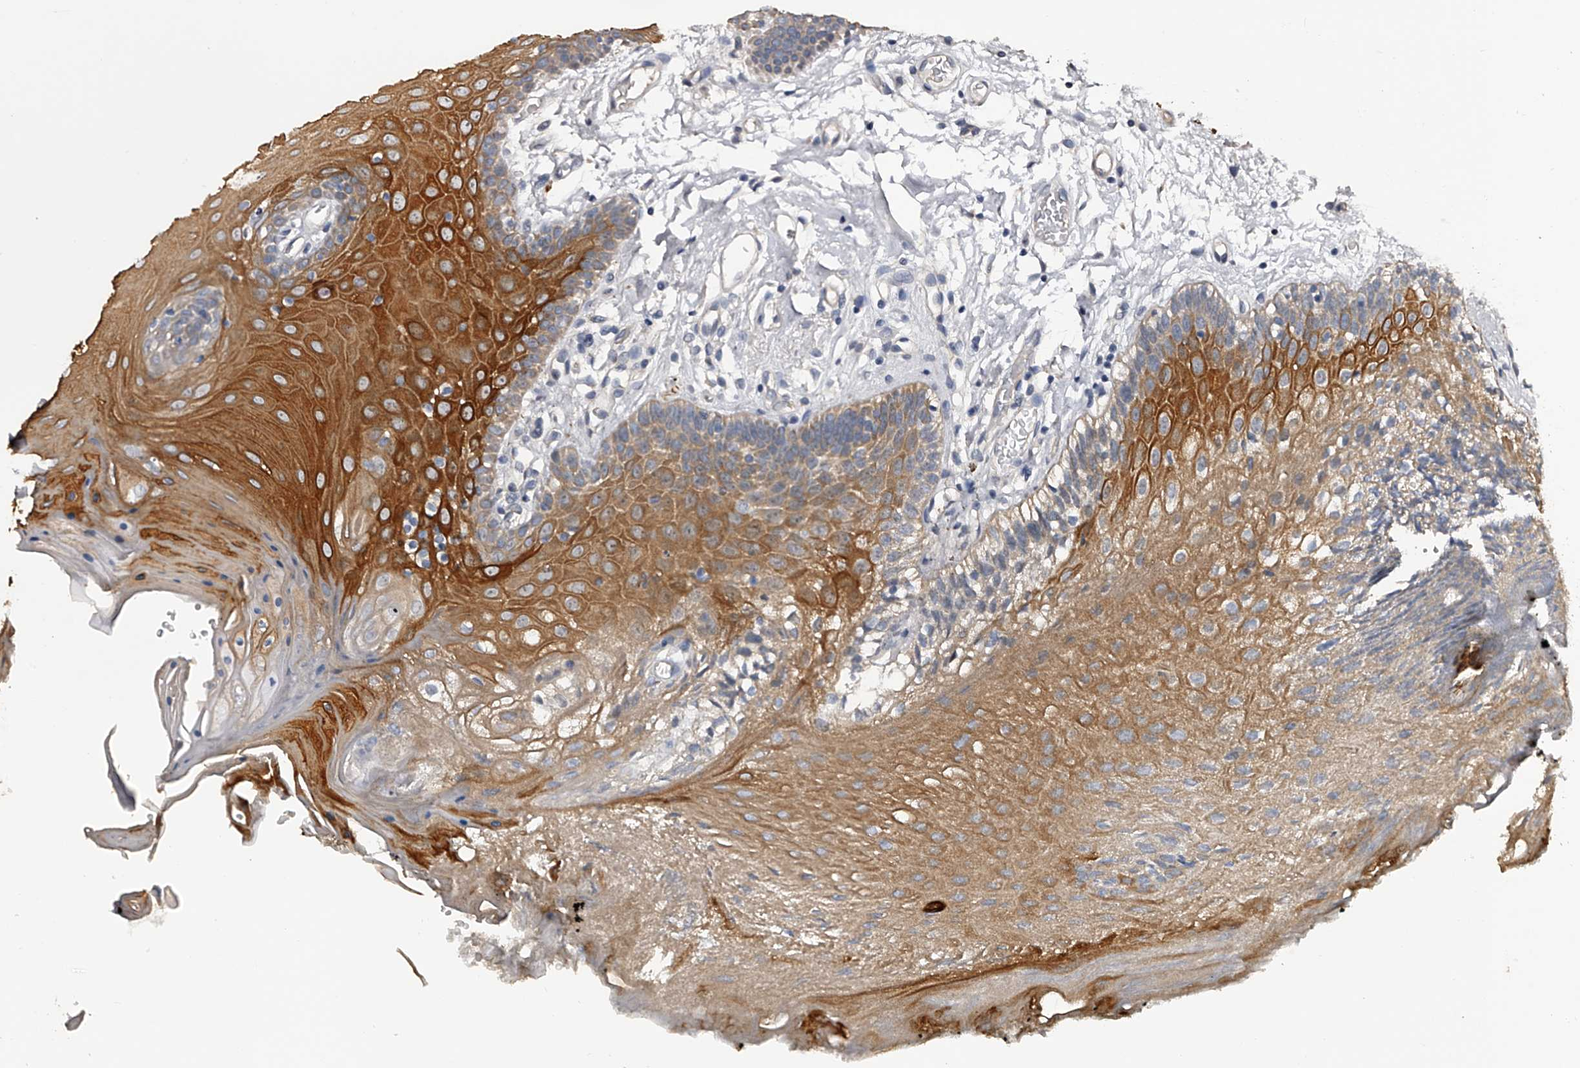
{"staining": {"intensity": "strong", "quantity": "25%-75%", "location": "cytoplasmic/membranous"}, "tissue": "oral mucosa", "cell_type": "Squamous epithelial cells", "image_type": "normal", "snomed": [{"axis": "morphology", "description": "Normal tissue, NOS"}, {"axis": "morphology", "description": "Squamous cell carcinoma, NOS"}, {"axis": "topography", "description": "Skeletal muscle"}, {"axis": "topography", "description": "Oral tissue"}, {"axis": "topography", "description": "Salivary gland"}, {"axis": "topography", "description": "Head-Neck"}], "caption": "IHC of benign human oral mucosa displays high levels of strong cytoplasmic/membranous staining in about 25%-75% of squamous epithelial cells. (DAB = brown stain, brightfield microscopy at high magnification).", "gene": "MDN1", "patient": {"sex": "male", "age": 54}}